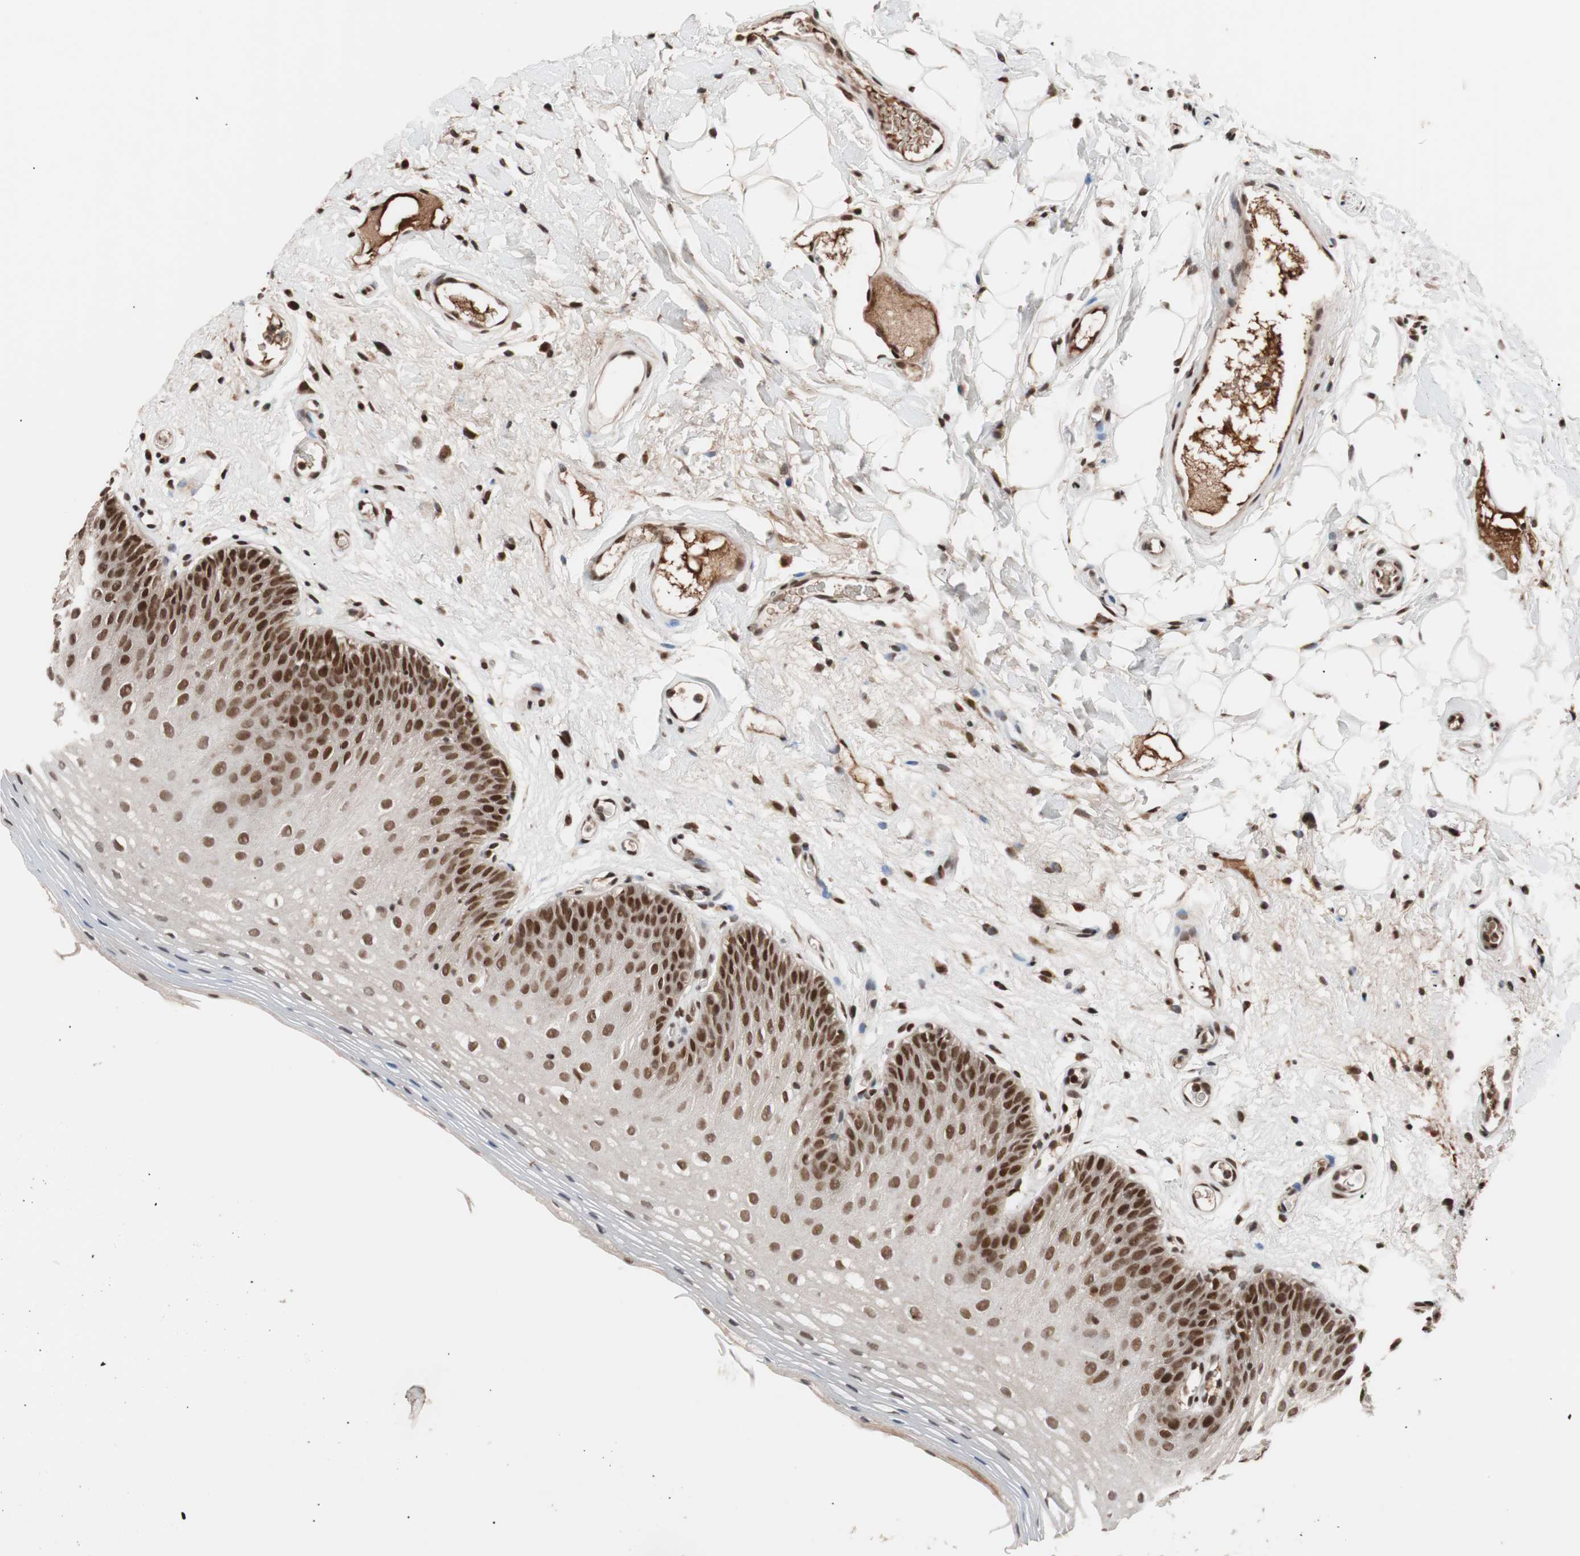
{"staining": {"intensity": "strong", "quantity": ">75%", "location": "nuclear"}, "tissue": "oral mucosa", "cell_type": "Squamous epithelial cells", "image_type": "normal", "snomed": [{"axis": "morphology", "description": "Normal tissue, NOS"}, {"axis": "morphology", "description": "Squamous cell carcinoma, NOS"}, {"axis": "topography", "description": "Skeletal muscle"}, {"axis": "topography", "description": "Oral tissue"}], "caption": "The micrograph exhibits staining of normal oral mucosa, revealing strong nuclear protein positivity (brown color) within squamous epithelial cells. (DAB IHC, brown staining for protein, blue staining for nuclei).", "gene": "CHAMP1", "patient": {"sex": "male", "age": 71}}